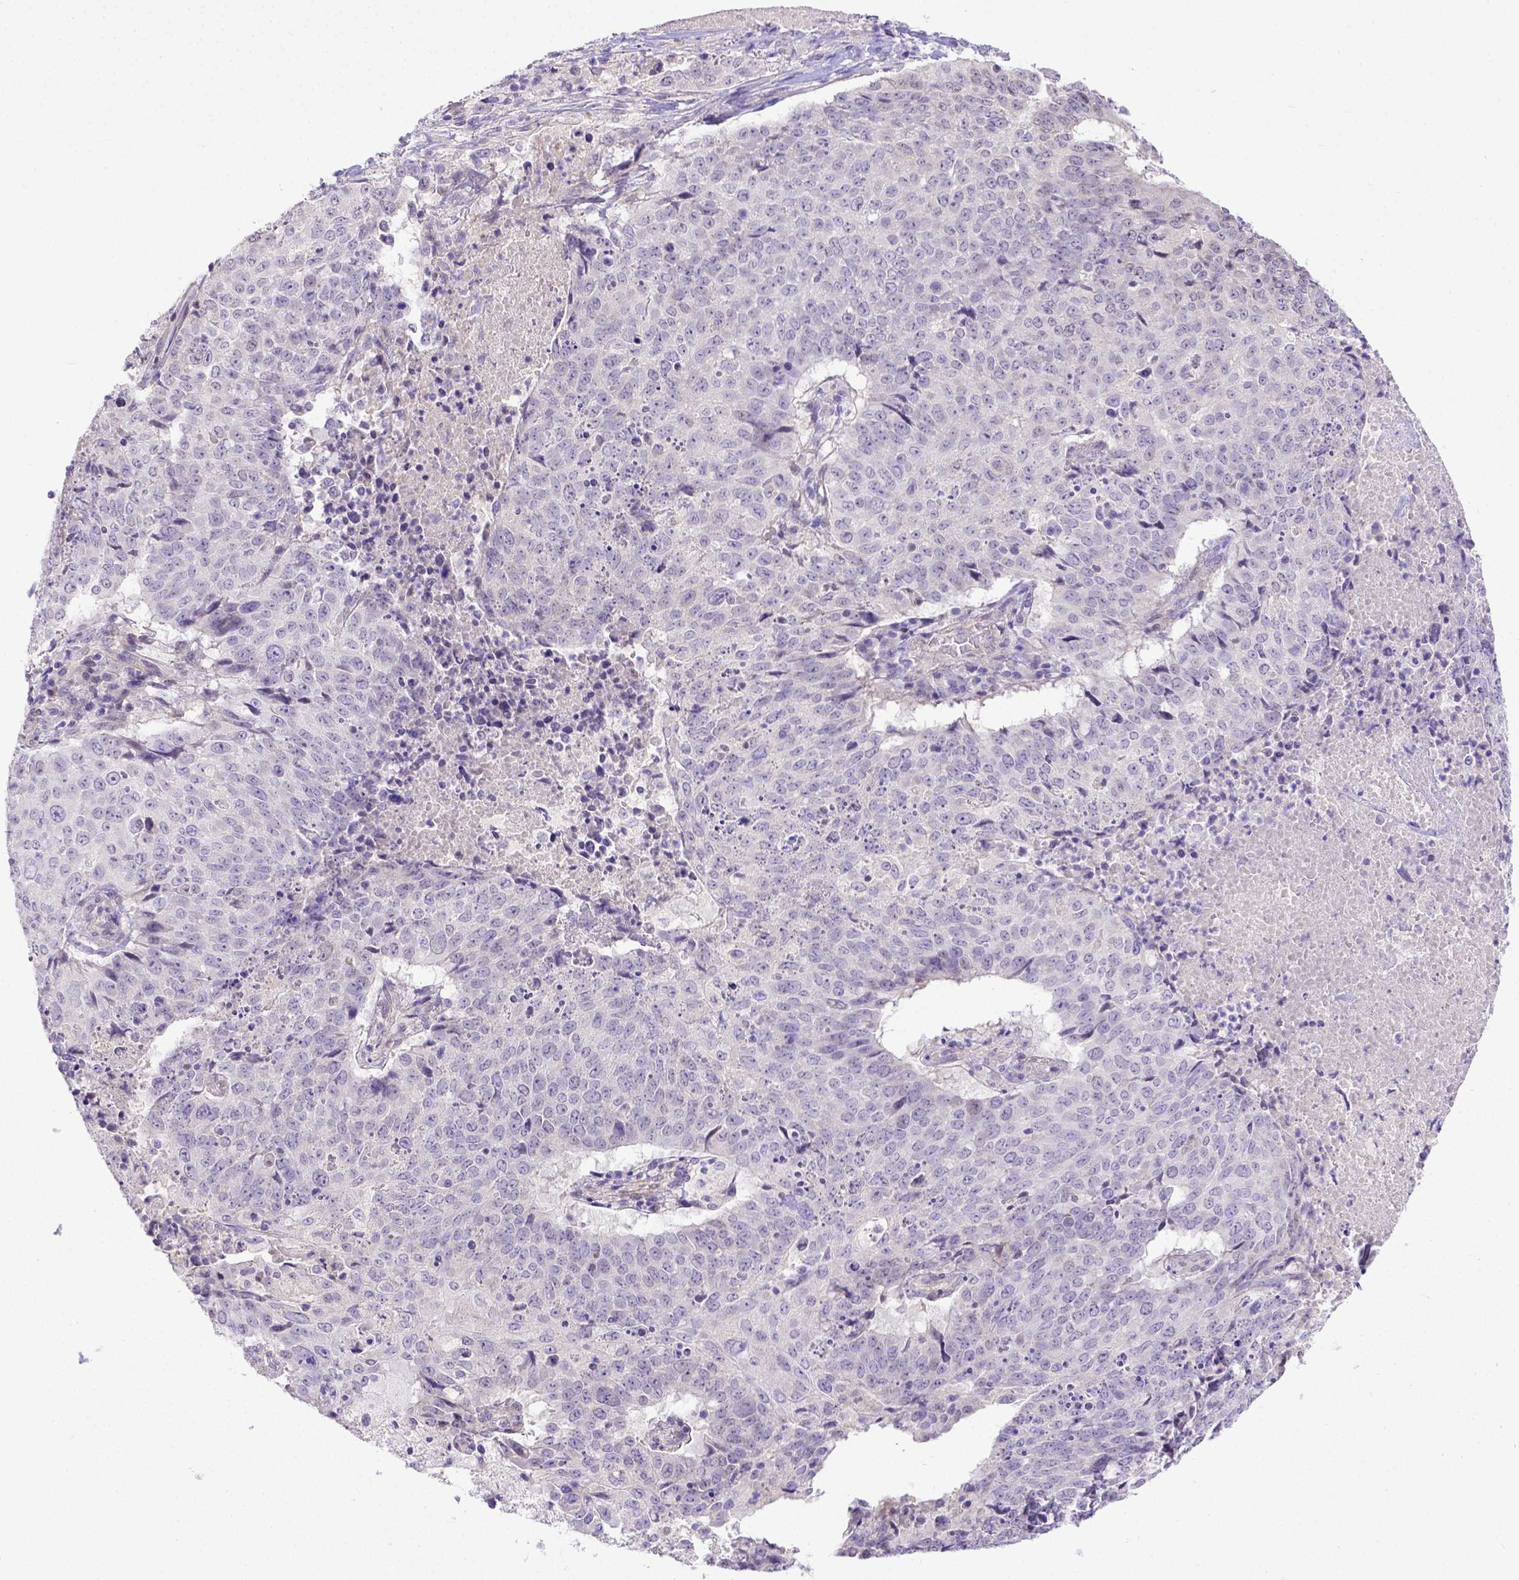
{"staining": {"intensity": "negative", "quantity": "none", "location": "none"}, "tissue": "lung cancer", "cell_type": "Tumor cells", "image_type": "cancer", "snomed": [{"axis": "morphology", "description": "Normal tissue, NOS"}, {"axis": "morphology", "description": "Squamous cell carcinoma, NOS"}, {"axis": "topography", "description": "Bronchus"}, {"axis": "topography", "description": "Lung"}], "caption": "The immunohistochemistry (IHC) image has no significant expression in tumor cells of squamous cell carcinoma (lung) tissue.", "gene": "BTN1A1", "patient": {"sex": "male", "age": 64}}